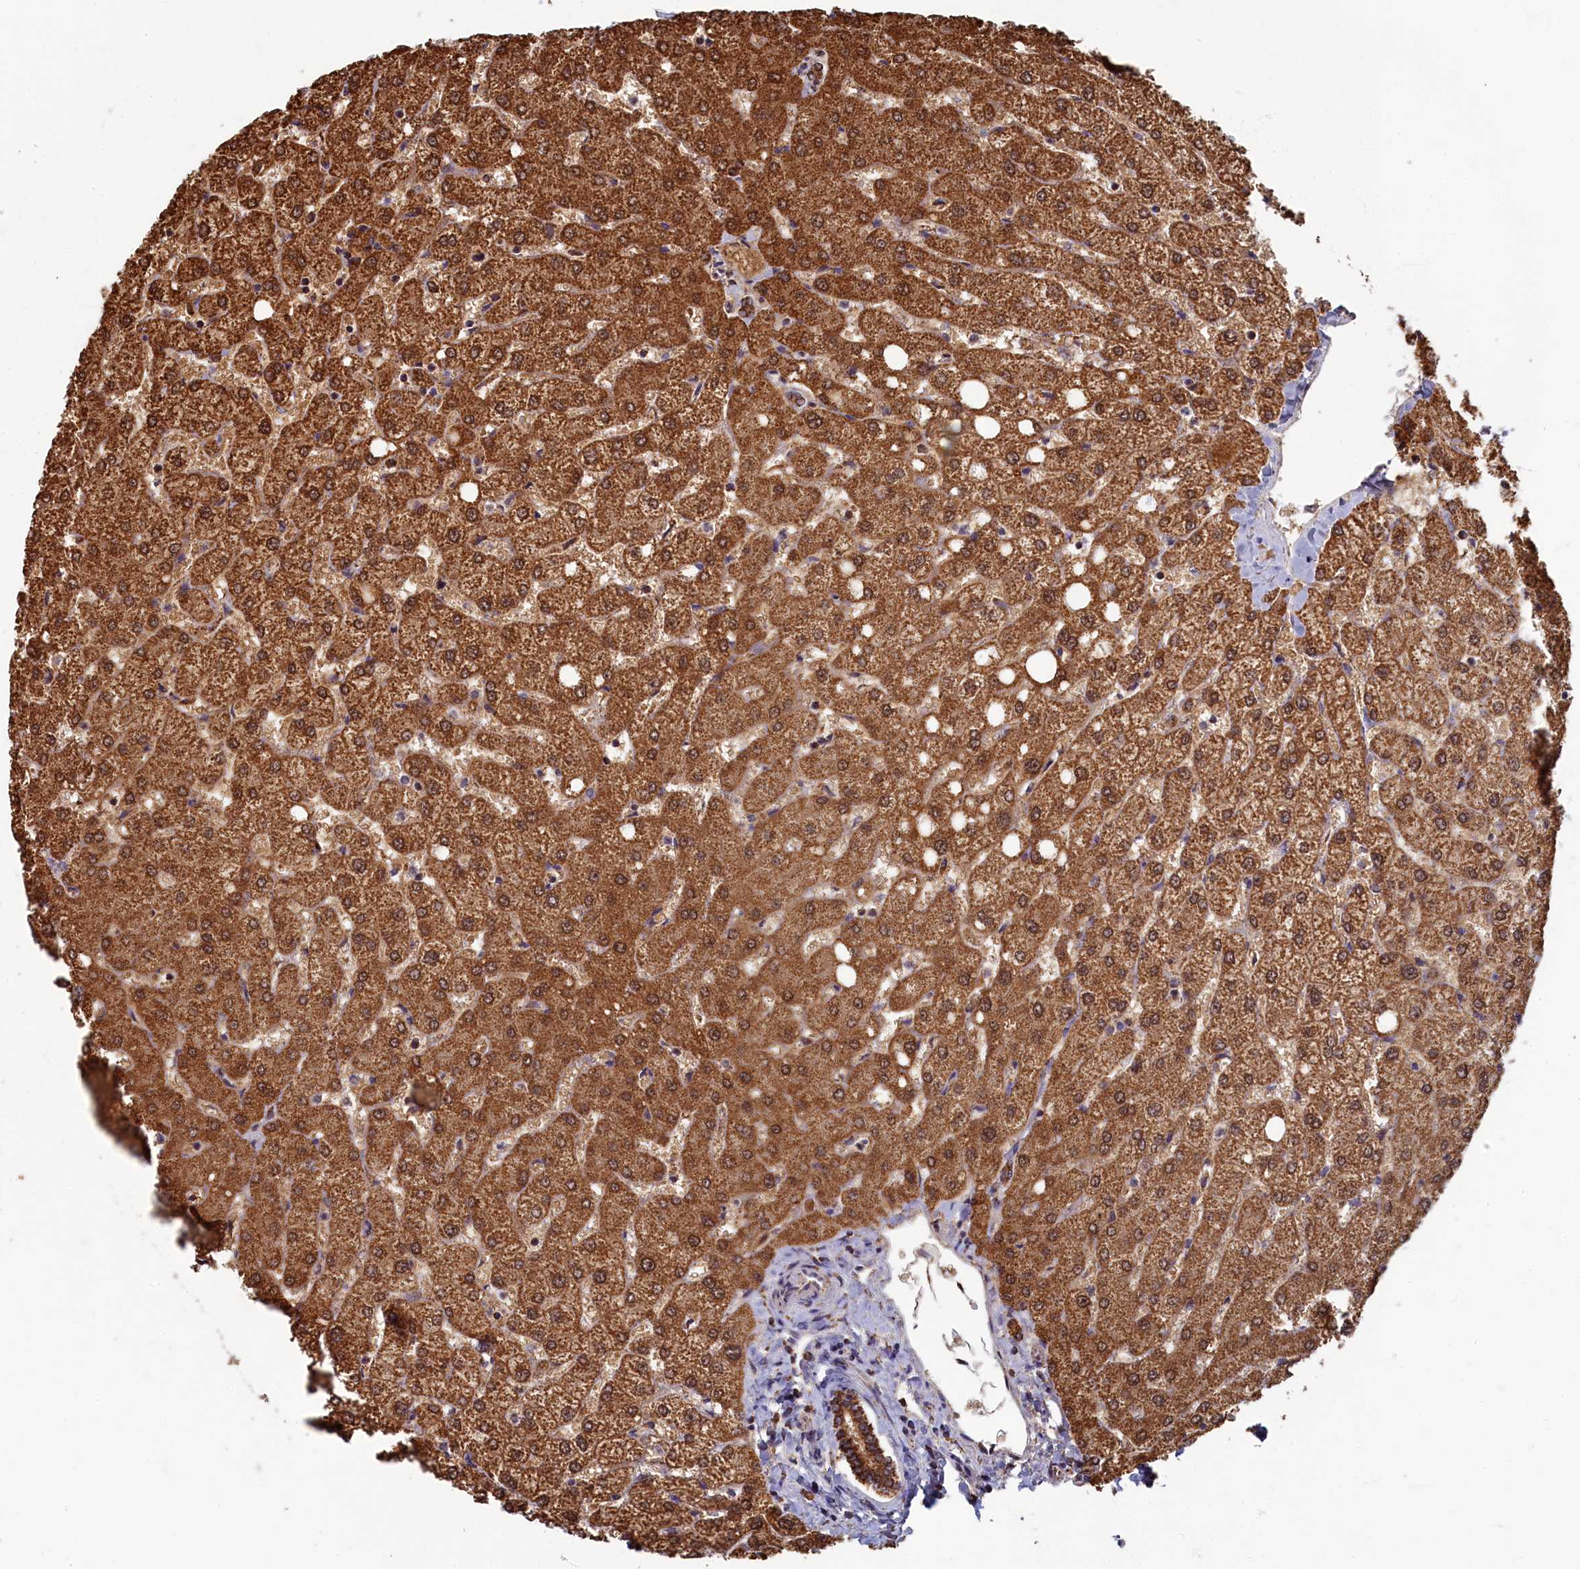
{"staining": {"intensity": "strong", "quantity": ">75%", "location": "cytoplasmic/membranous"}, "tissue": "liver", "cell_type": "Cholangiocytes", "image_type": "normal", "snomed": [{"axis": "morphology", "description": "Normal tissue, NOS"}, {"axis": "topography", "description": "Liver"}], "caption": "Brown immunohistochemical staining in normal human liver shows strong cytoplasmic/membranous positivity in about >75% of cholangiocytes.", "gene": "SPR", "patient": {"sex": "female", "age": 54}}